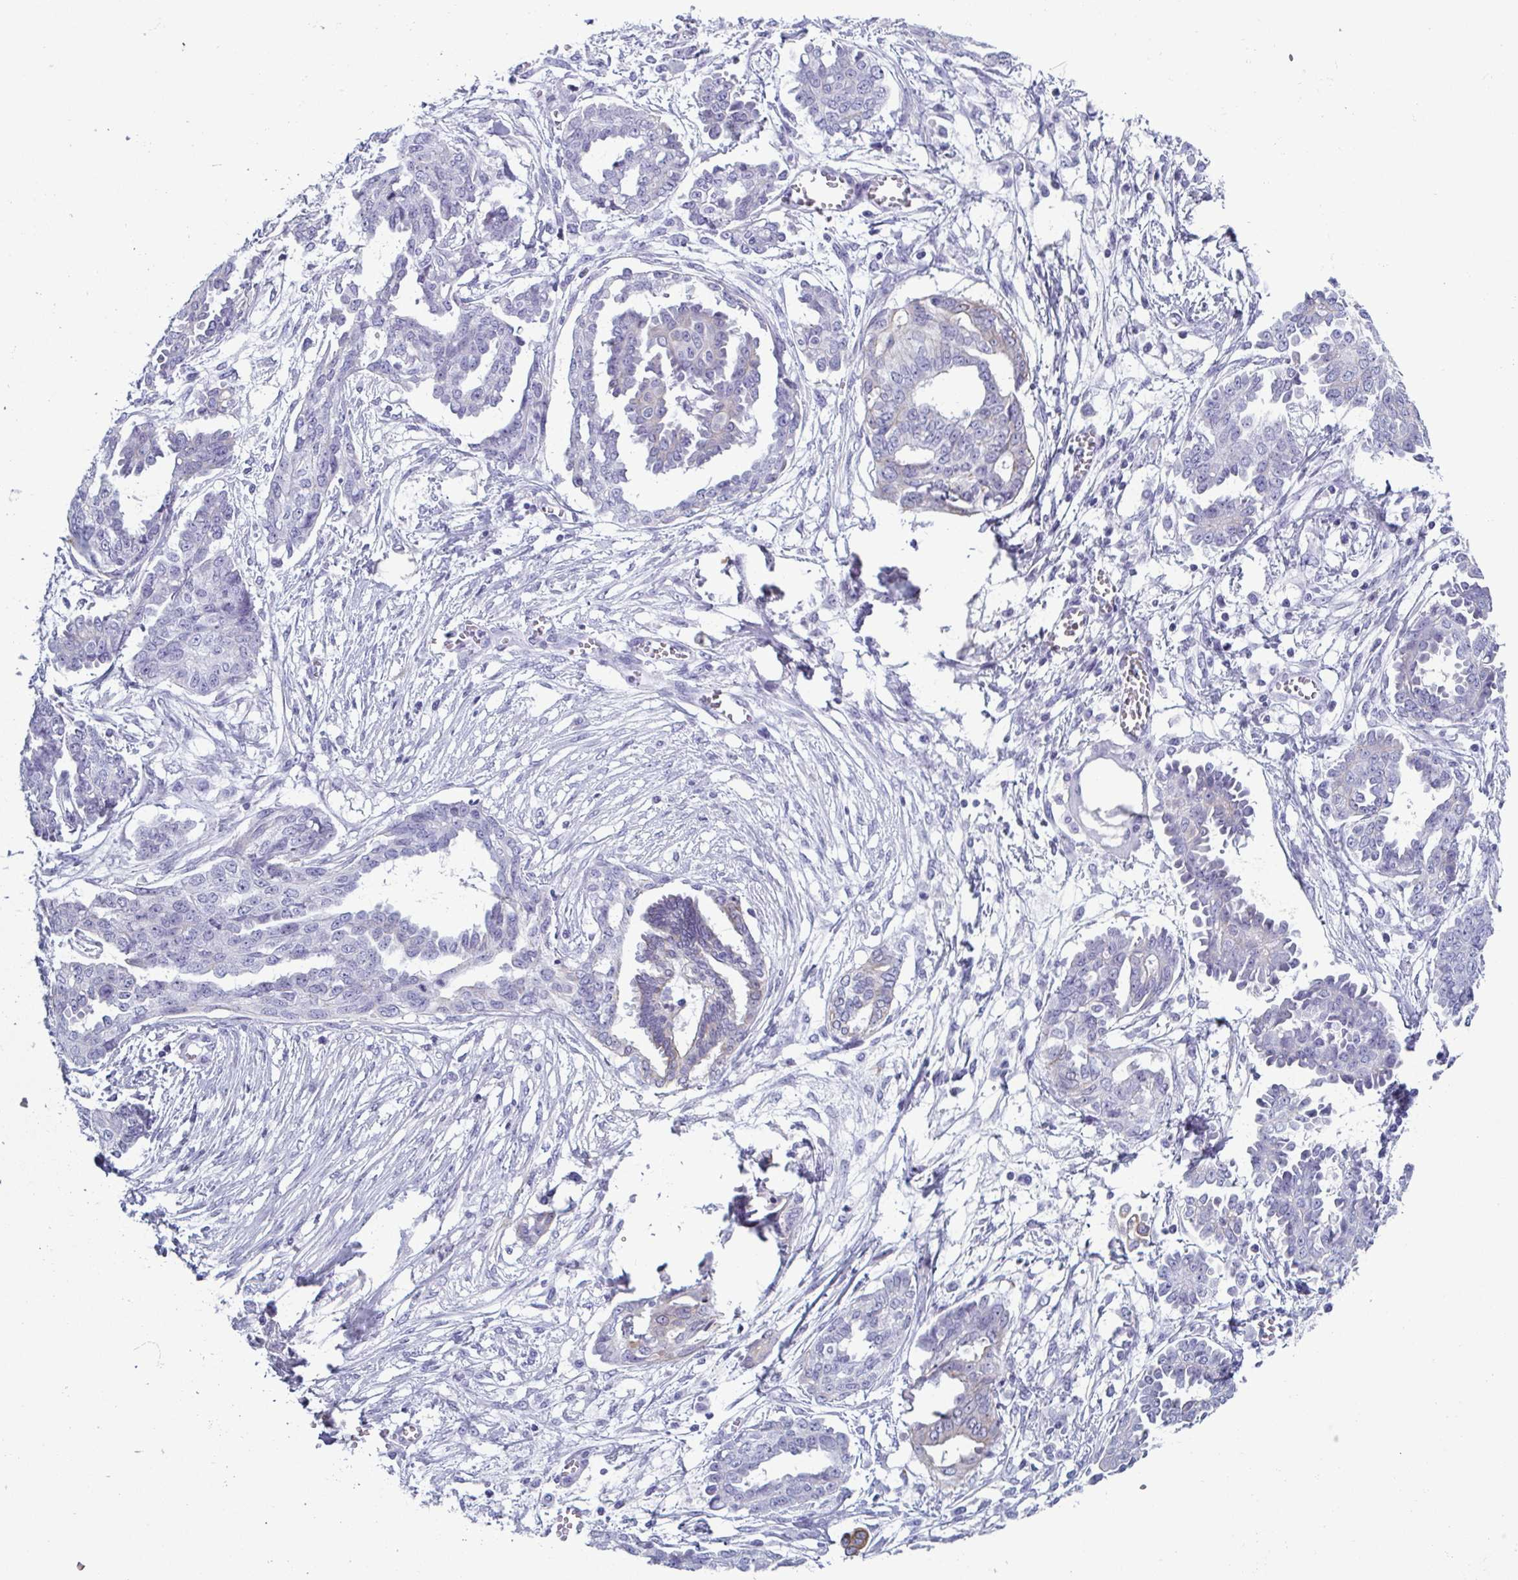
{"staining": {"intensity": "negative", "quantity": "none", "location": "none"}, "tissue": "ovarian cancer", "cell_type": "Tumor cells", "image_type": "cancer", "snomed": [{"axis": "morphology", "description": "Cystadenocarcinoma, serous, NOS"}, {"axis": "topography", "description": "Ovary"}], "caption": "Image shows no significant protein positivity in tumor cells of ovarian serous cystadenocarcinoma.", "gene": "KRT10", "patient": {"sex": "female", "age": 71}}